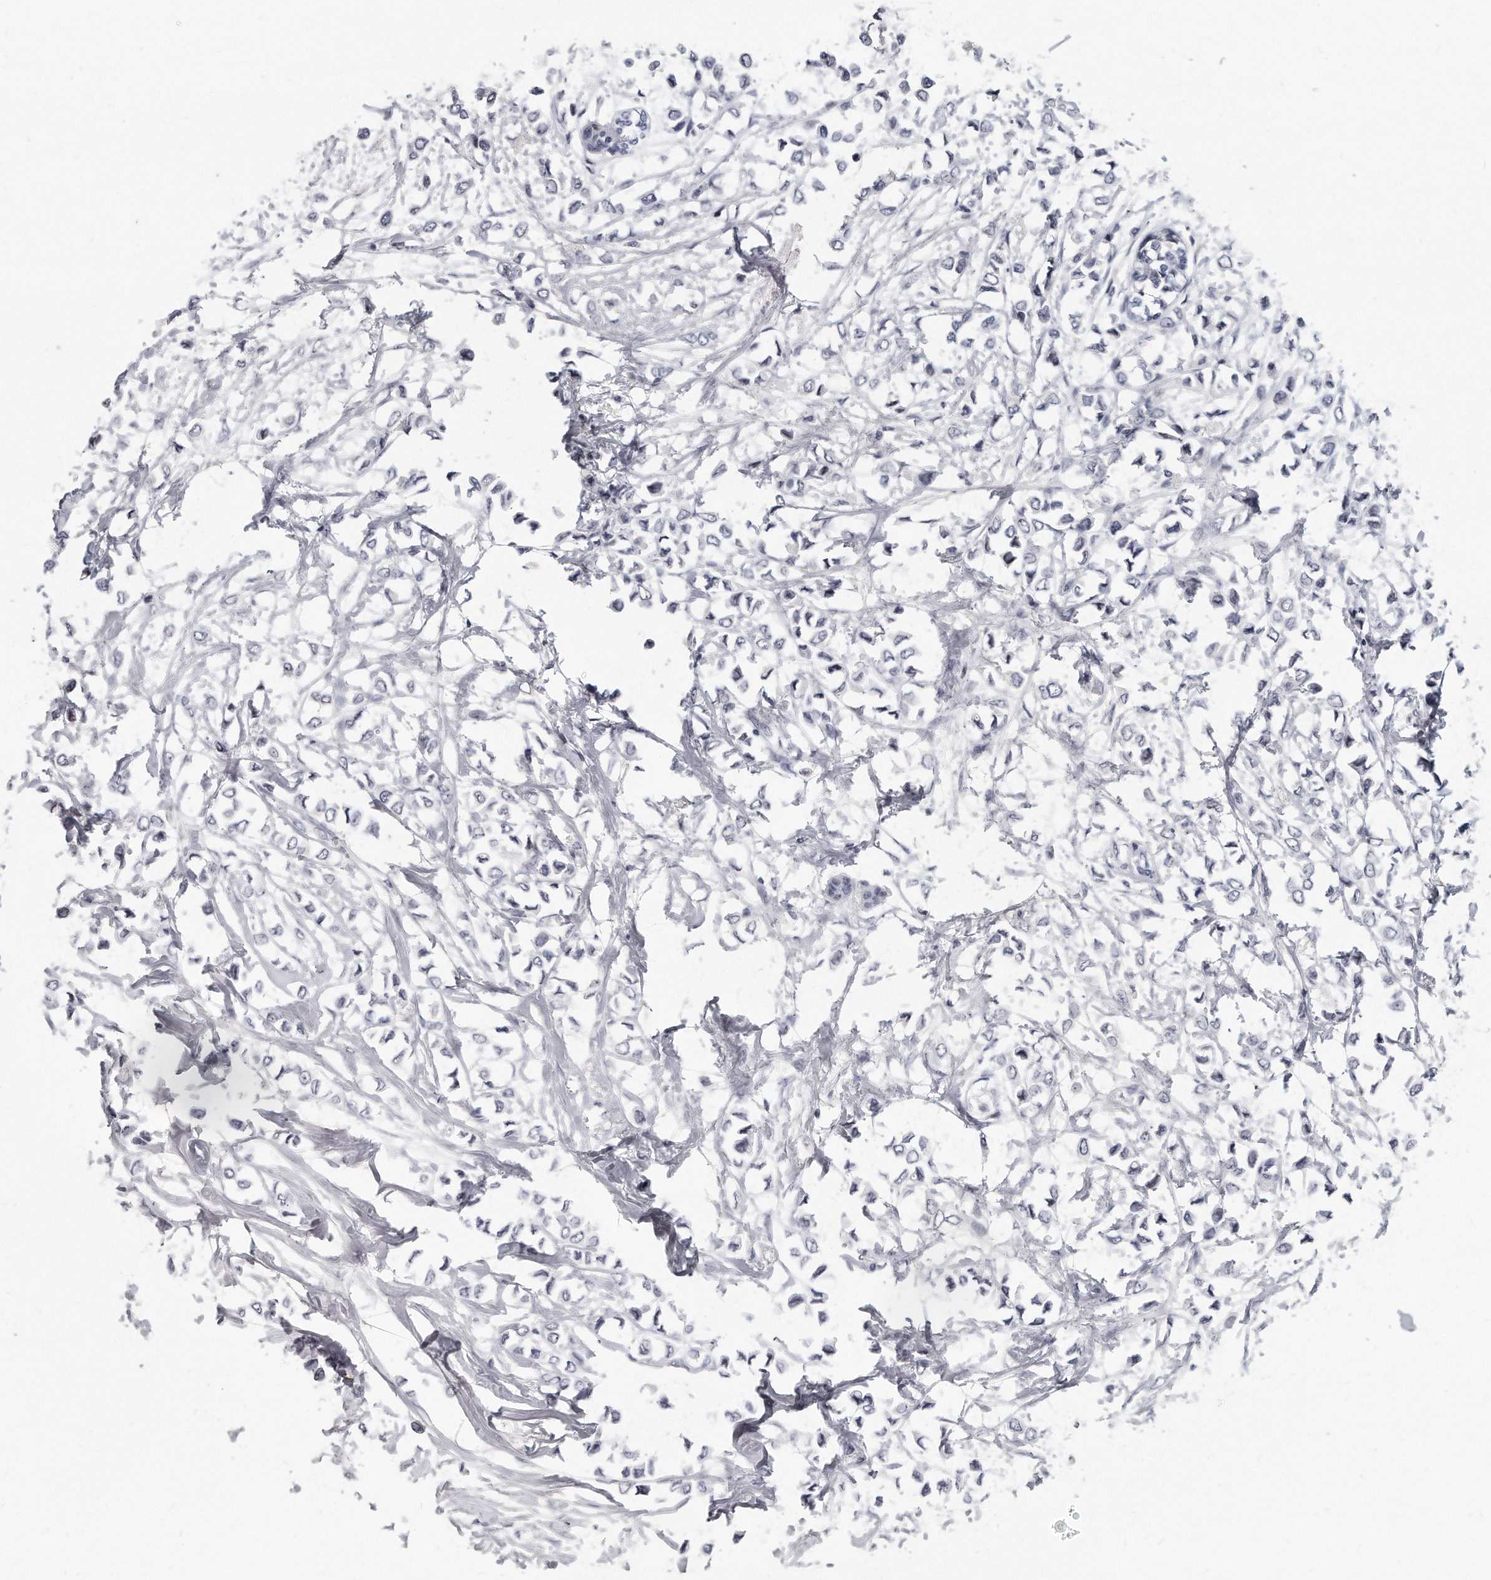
{"staining": {"intensity": "negative", "quantity": "none", "location": "none"}, "tissue": "breast cancer", "cell_type": "Tumor cells", "image_type": "cancer", "snomed": [{"axis": "morphology", "description": "Lobular carcinoma"}, {"axis": "topography", "description": "Breast"}], "caption": "IHC of breast cancer (lobular carcinoma) exhibits no expression in tumor cells.", "gene": "TFCP2L1", "patient": {"sex": "female", "age": 51}}